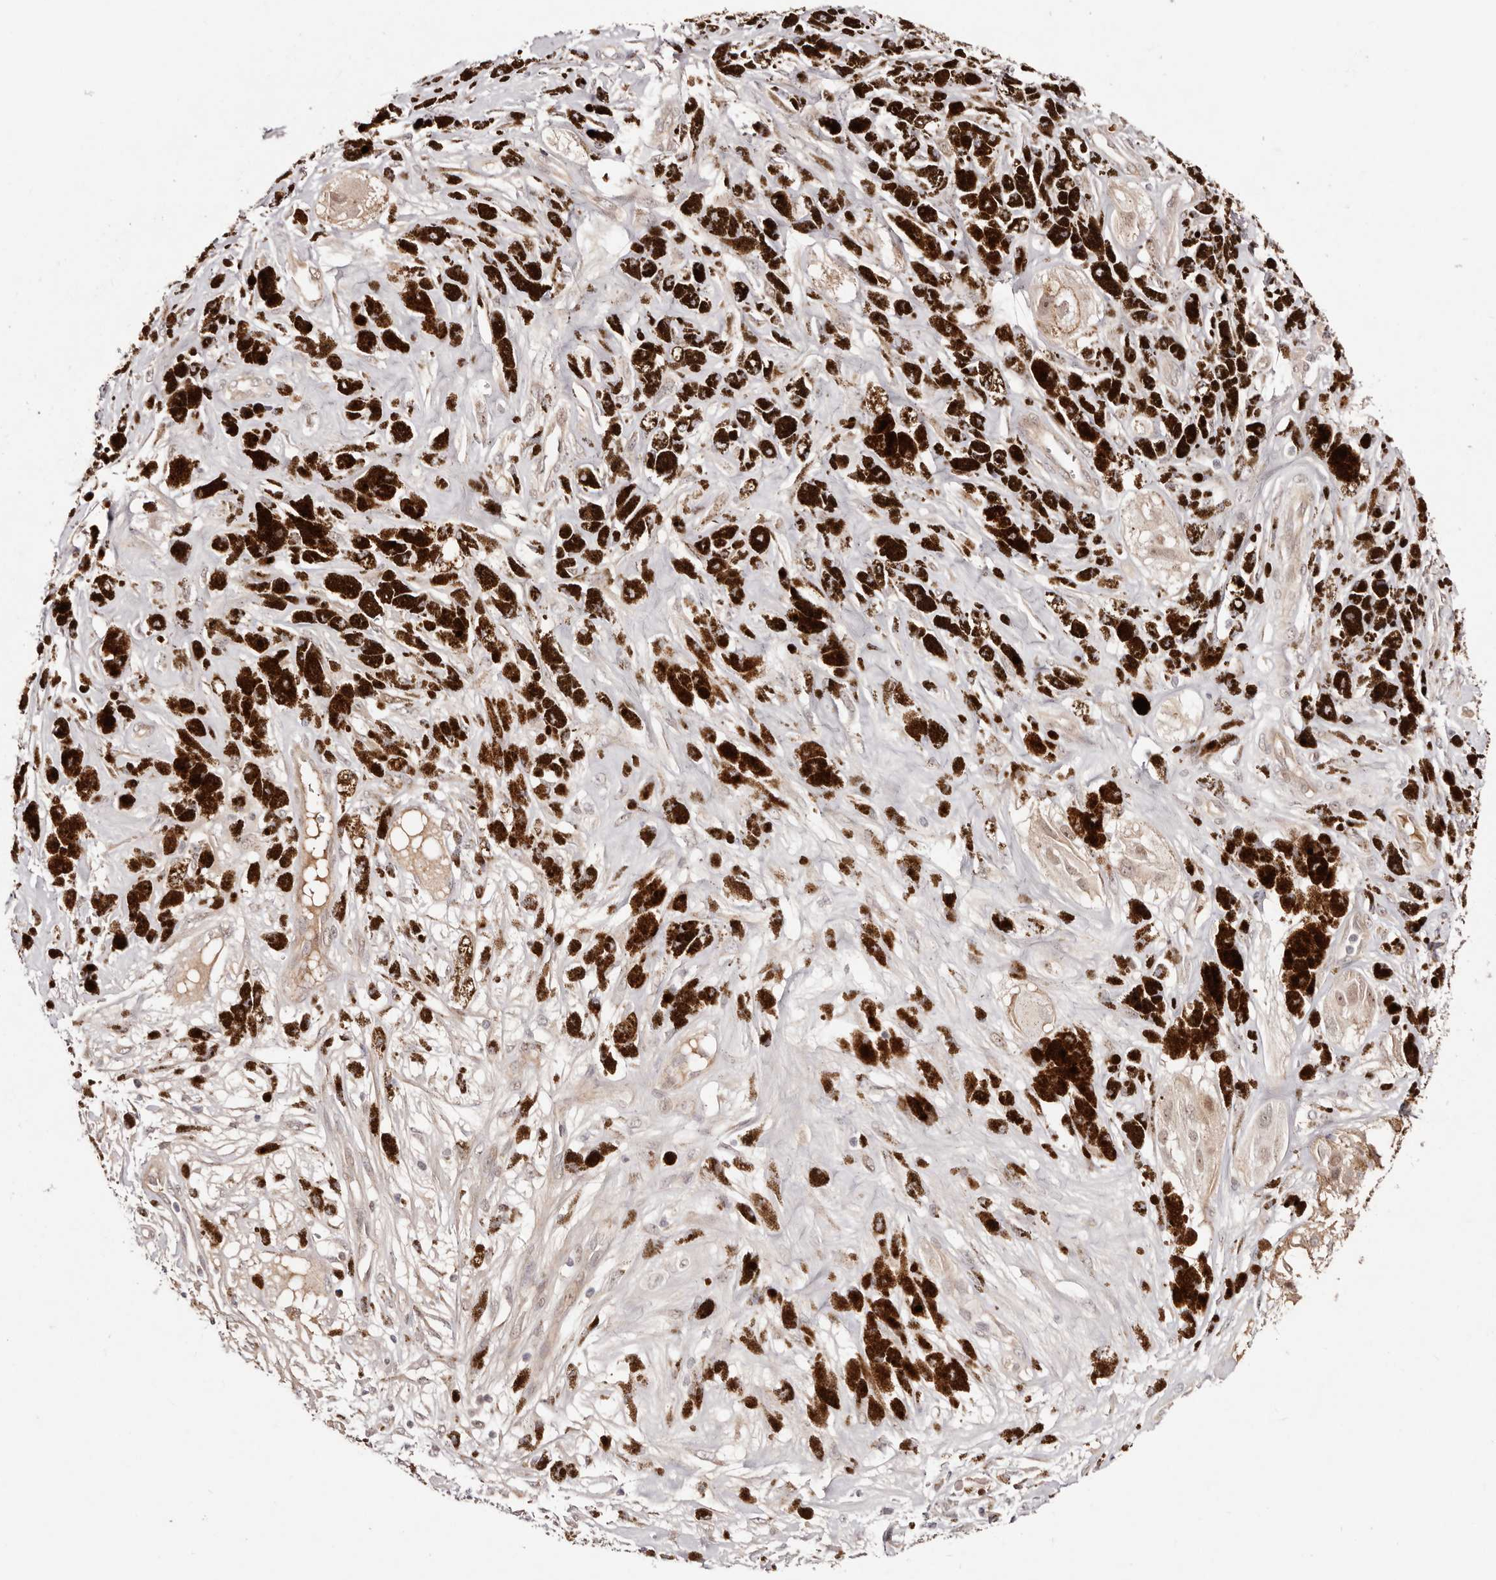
{"staining": {"intensity": "weak", "quantity": "<25%", "location": "nuclear"}, "tissue": "melanoma", "cell_type": "Tumor cells", "image_type": "cancer", "snomed": [{"axis": "morphology", "description": "Malignant melanoma, NOS"}, {"axis": "topography", "description": "Skin"}], "caption": "Tumor cells show no significant protein positivity in malignant melanoma.", "gene": "EGR3", "patient": {"sex": "male", "age": 88}}